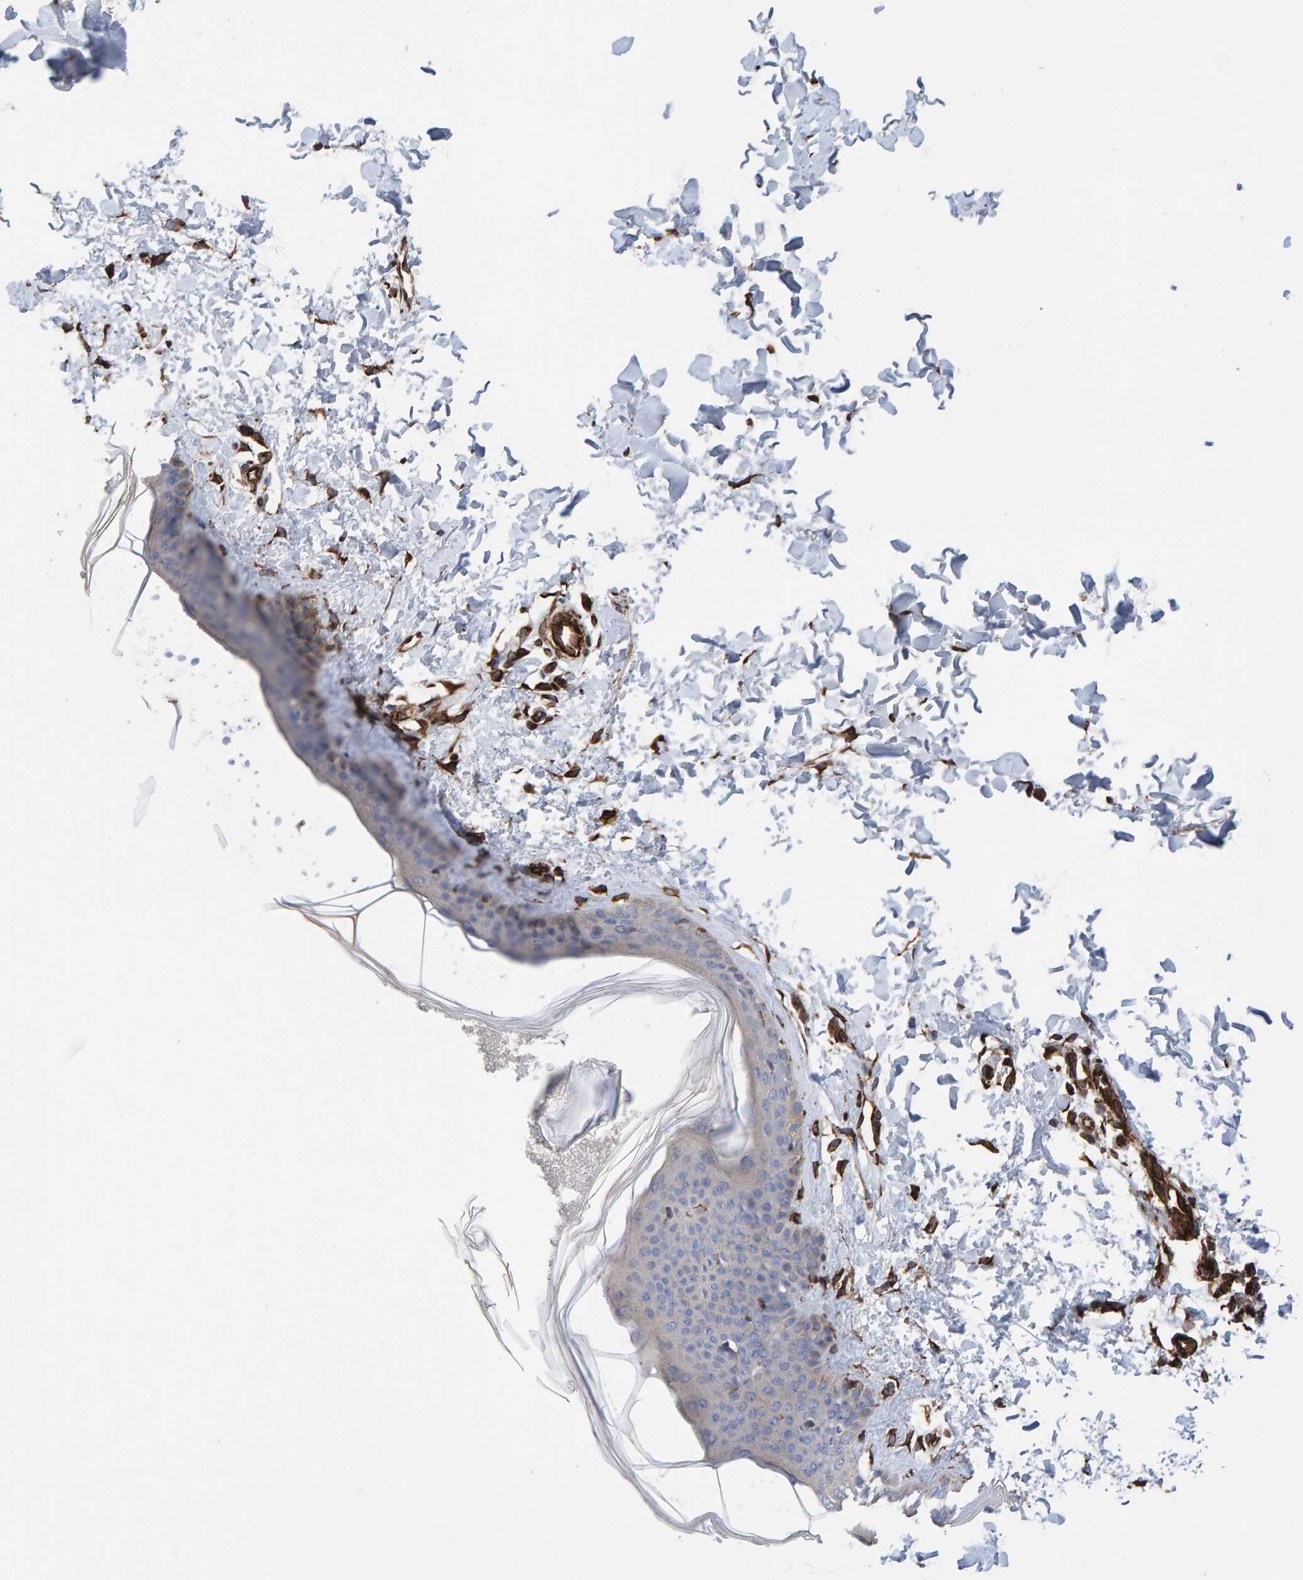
{"staining": {"intensity": "moderate", "quantity": ">75%", "location": "cytoplasmic/membranous"}, "tissue": "skin", "cell_type": "Fibroblasts", "image_type": "normal", "snomed": [{"axis": "morphology", "description": "Normal tissue, NOS"}, {"axis": "topography", "description": "Skin"}], "caption": "Immunohistochemistry (IHC) (DAB (3,3'-diaminobenzidine)) staining of benign skin shows moderate cytoplasmic/membranous protein positivity in about >75% of fibroblasts.", "gene": "ZNF347", "patient": {"sex": "female", "age": 17}}